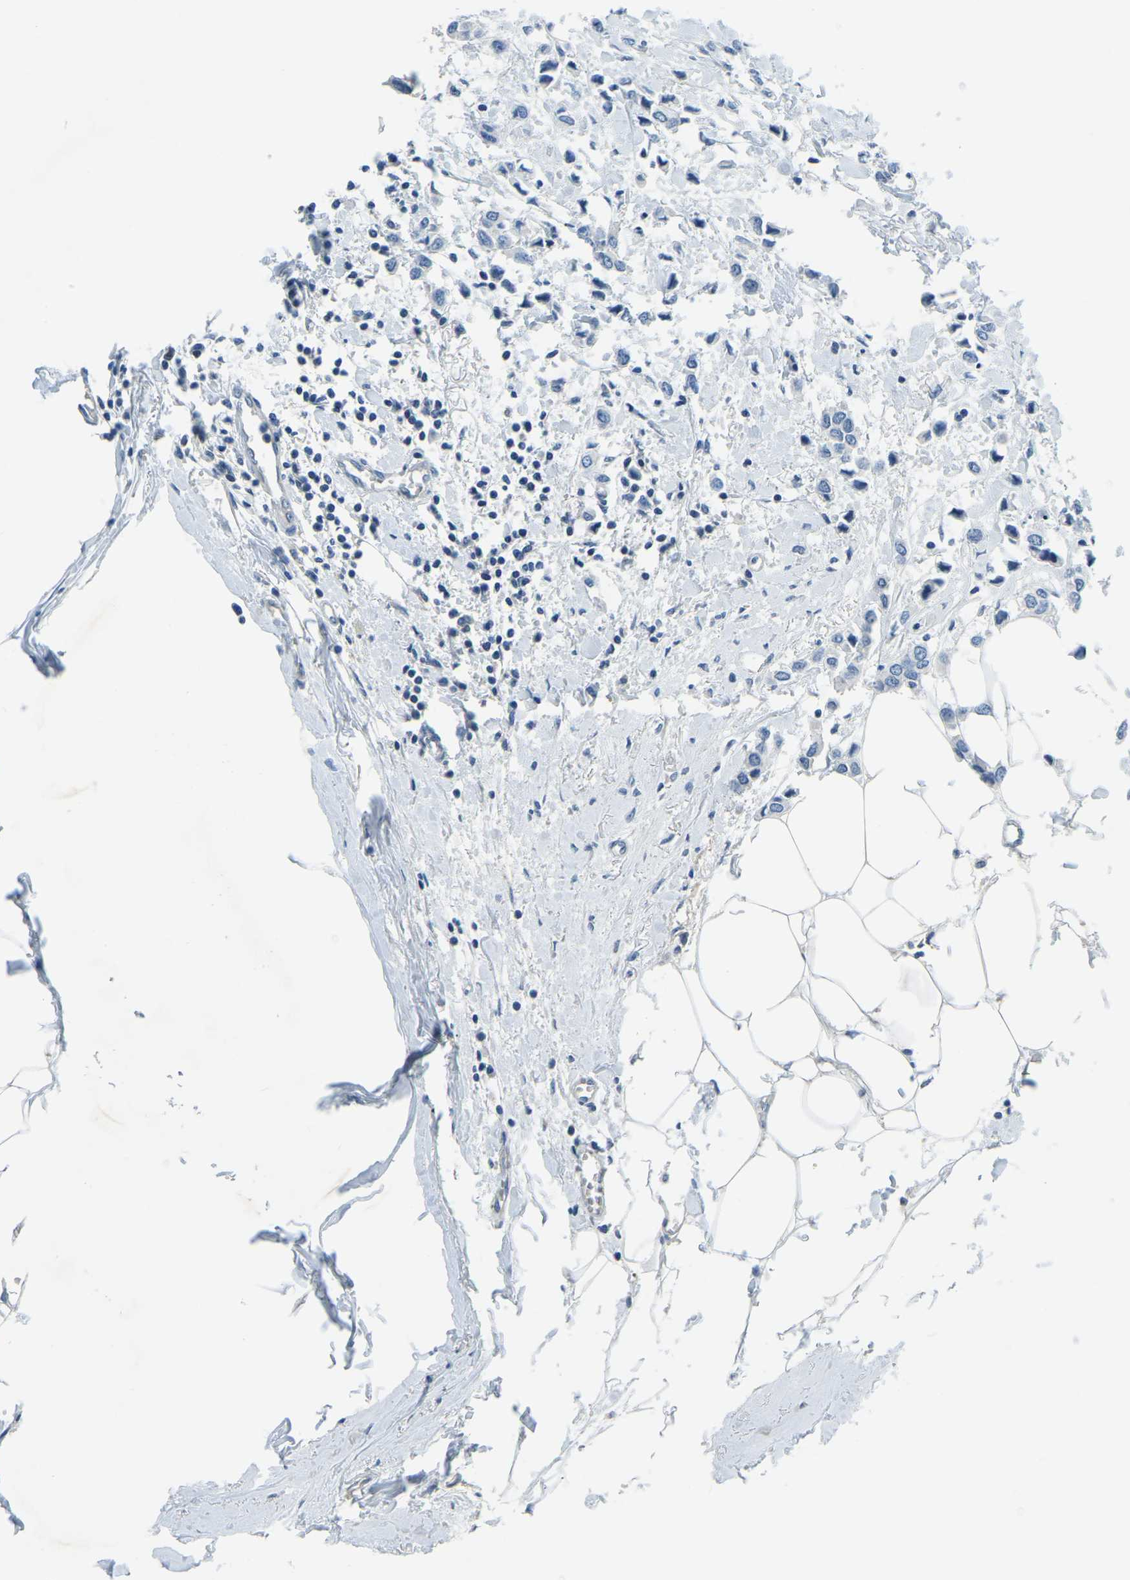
{"staining": {"intensity": "negative", "quantity": "none", "location": "none"}, "tissue": "breast cancer", "cell_type": "Tumor cells", "image_type": "cancer", "snomed": [{"axis": "morphology", "description": "Lobular carcinoma"}, {"axis": "topography", "description": "Breast"}], "caption": "A micrograph of breast cancer stained for a protein demonstrates no brown staining in tumor cells. The staining was performed using DAB (3,3'-diaminobenzidine) to visualize the protein expression in brown, while the nuclei were stained in blue with hematoxylin (Magnification: 20x).", "gene": "RRP1", "patient": {"sex": "female", "age": 51}}